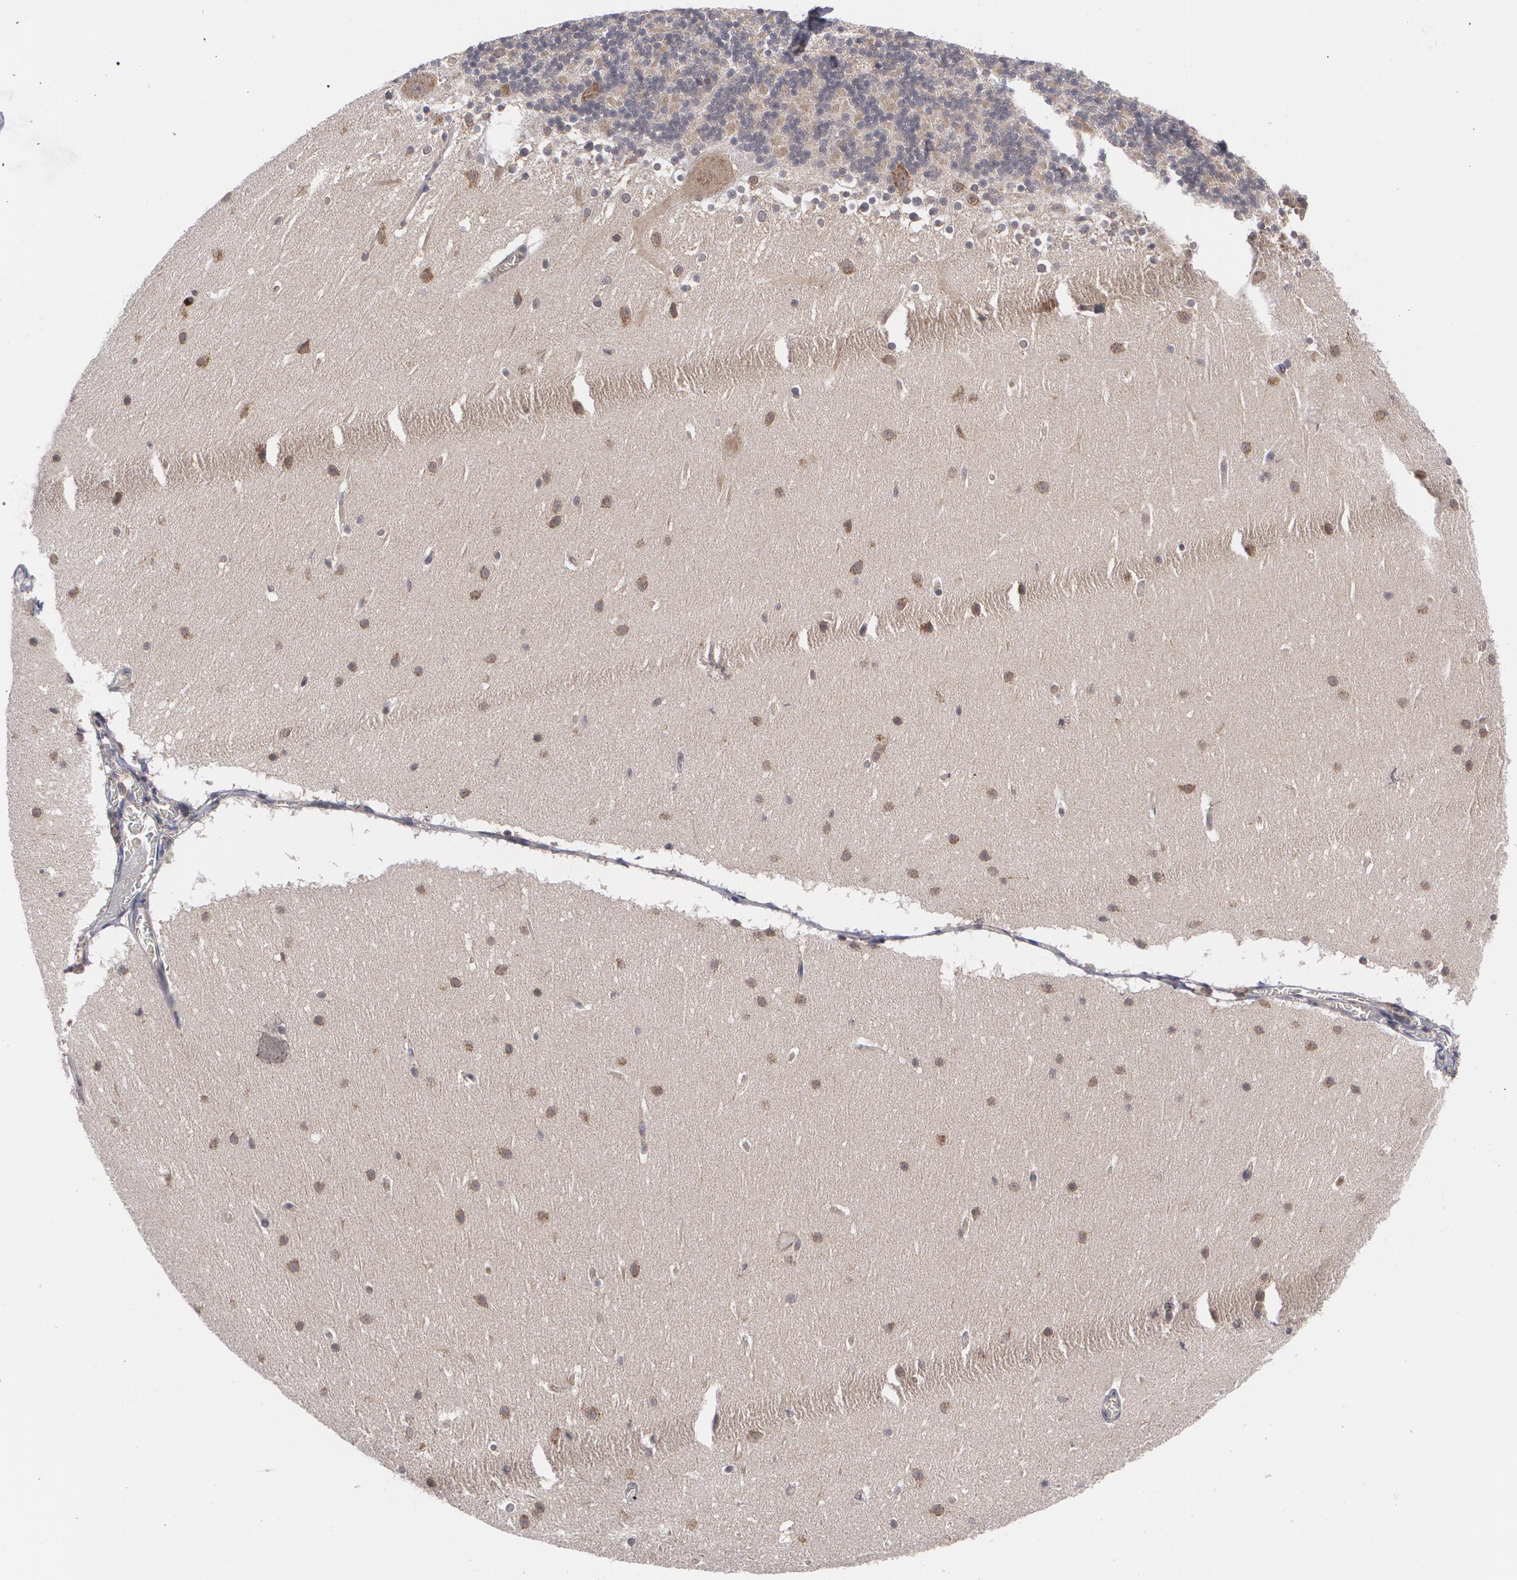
{"staining": {"intensity": "negative", "quantity": "none", "location": "none"}, "tissue": "cerebellum", "cell_type": "Cells in granular layer", "image_type": "normal", "snomed": [{"axis": "morphology", "description": "Normal tissue, NOS"}, {"axis": "topography", "description": "Cerebellum"}], "caption": "Immunohistochemical staining of unremarkable human cerebellum reveals no significant staining in cells in granular layer. (Immunohistochemistry, brightfield microscopy, high magnification).", "gene": "BMP6", "patient": {"sex": "female", "age": 19}}